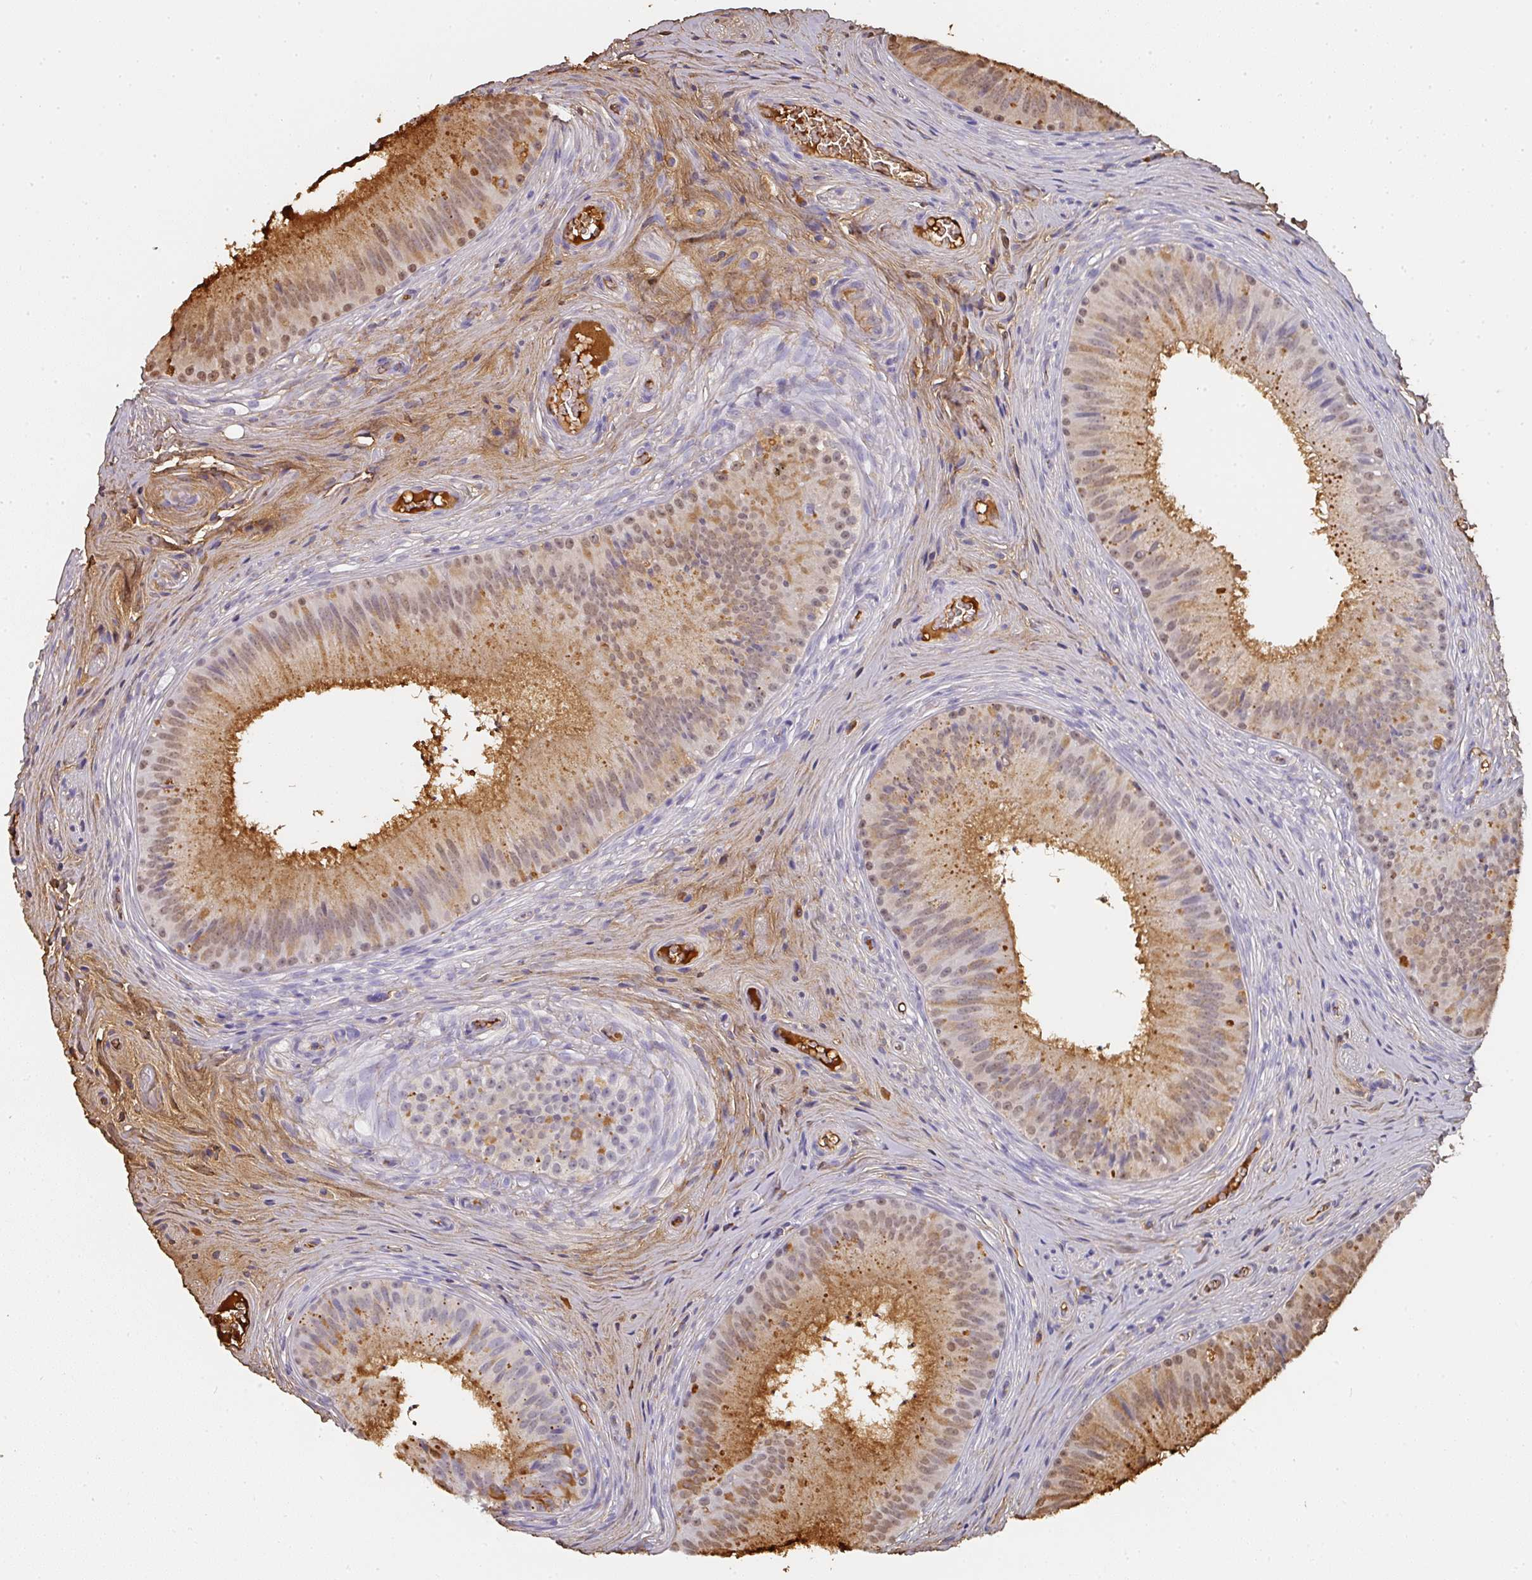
{"staining": {"intensity": "moderate", "quantity": "25%-75%", "location": "cytoplasmic/membranous,nuclear"}, "tissue": "epididymis", "cell_type": "Glandular cells", "image_type": "normal", "snomed": [{"axis": "morphology", "description": "Normal tissue, NOS"}, {"axis": "topography", "description": "Epididymis"}], "caption": "The image shows a brown stain indicating the presence of a protein in the cytoplasmic/membranous,nuclear of glandular cells in epididymis. (Brightfield microscopy of DAB IHC at high magnification).", "gene": "ALB", "patient": {"sex": "male", "age": 24}}